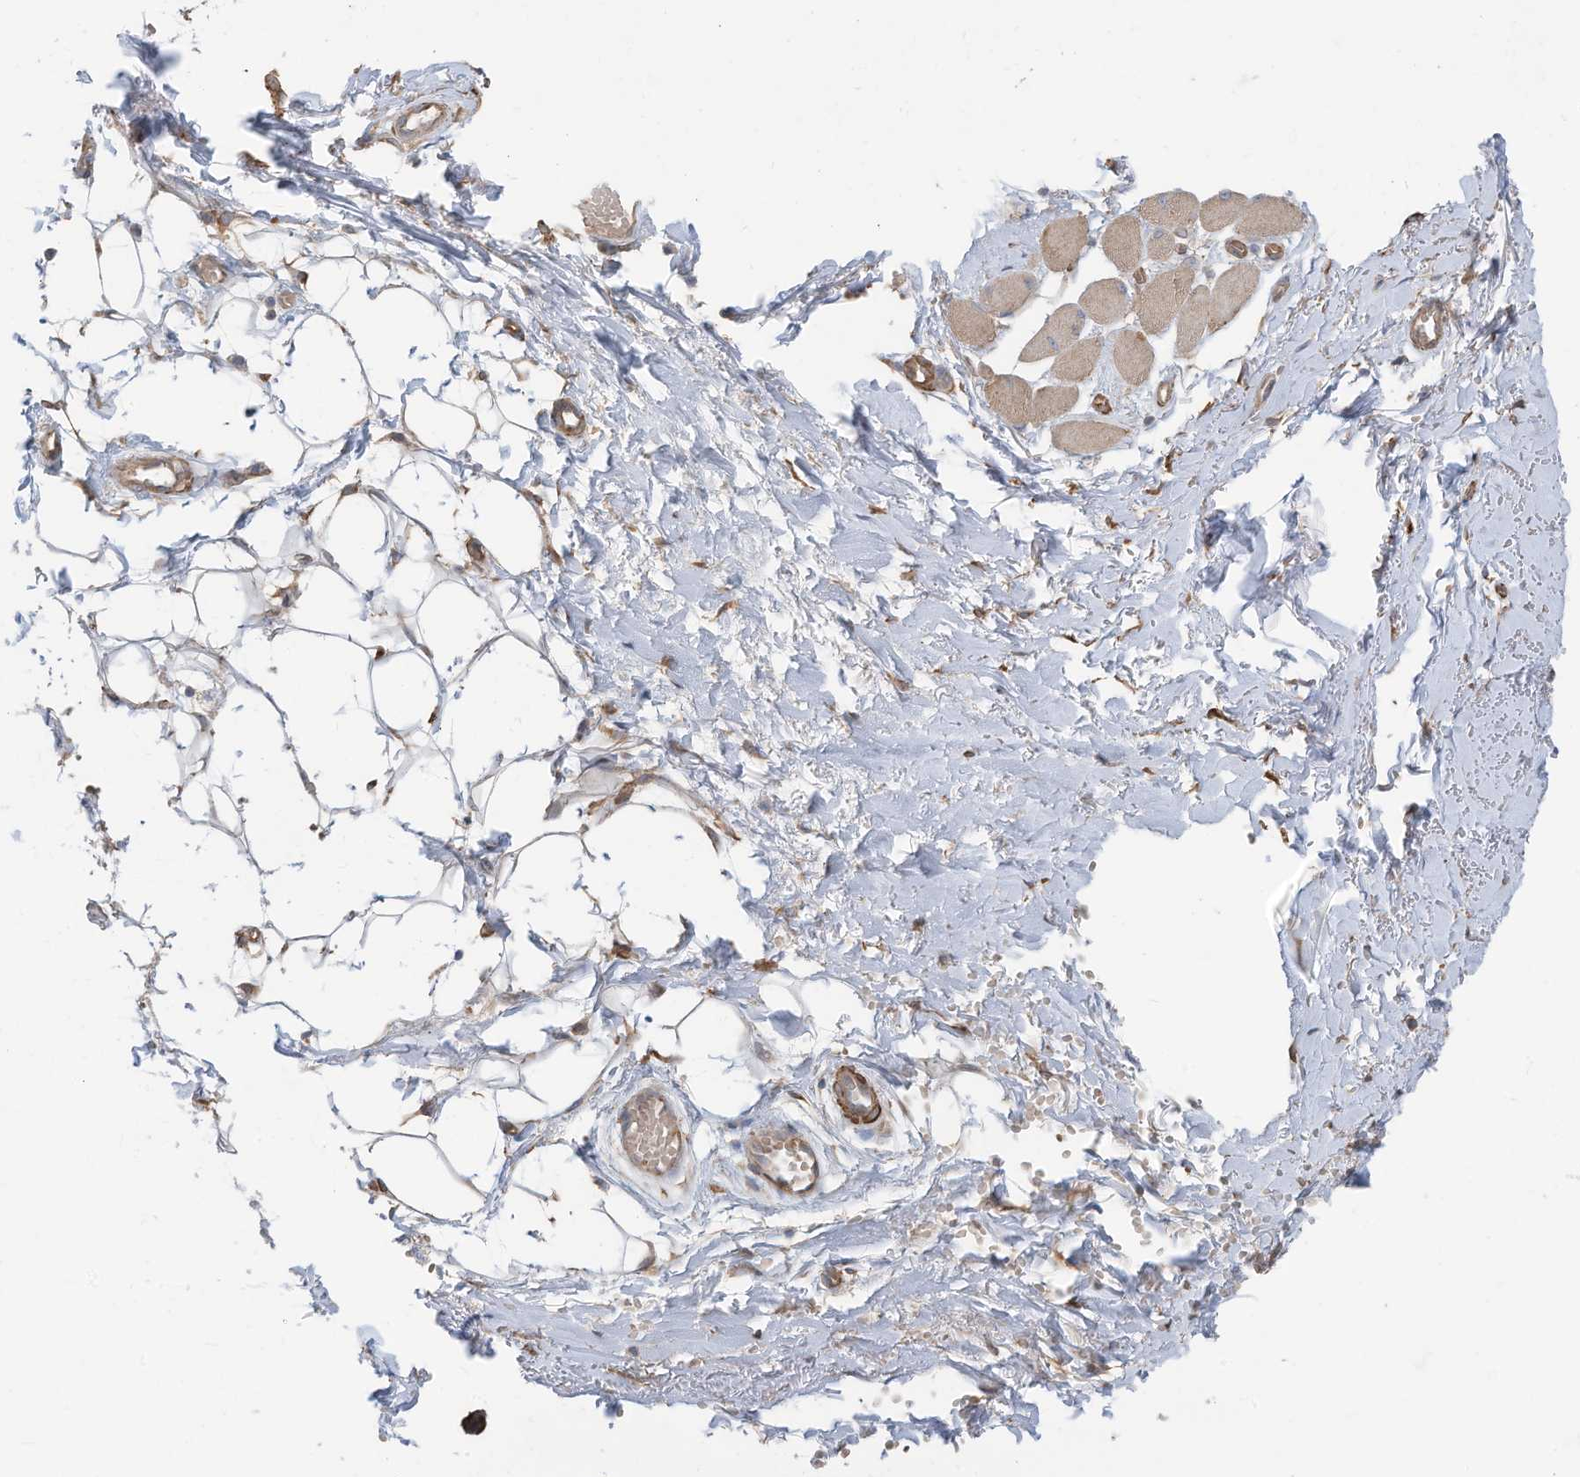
{"staining": {"intensity": "weak", "quantity": ">75%", "location": "cytoplasmic/membranous"}, "tissue": "adipose tissue", "cell_type": "Adipocytes", "image_type": "normal", "snomed": [{"axis": "morphology", "description": "Normal tissue, NOS"}, {"axis": "morphology", "description": "Basal cell carcinoma"}, {"axis": "topography", "description": "Skin"}], "caption": "IHC histopathology image of unremarkable adipose tissue: human adipose tissue stained using immunohistochemistry shows low levels of weak protein expression localized specifically in the cytoplasmic/membranous of adipocytes, appearing as a cytoplasmic/membranous brown color.", "gene": "SLC17A7", "patient": {"sex": "female", "age": 89}}